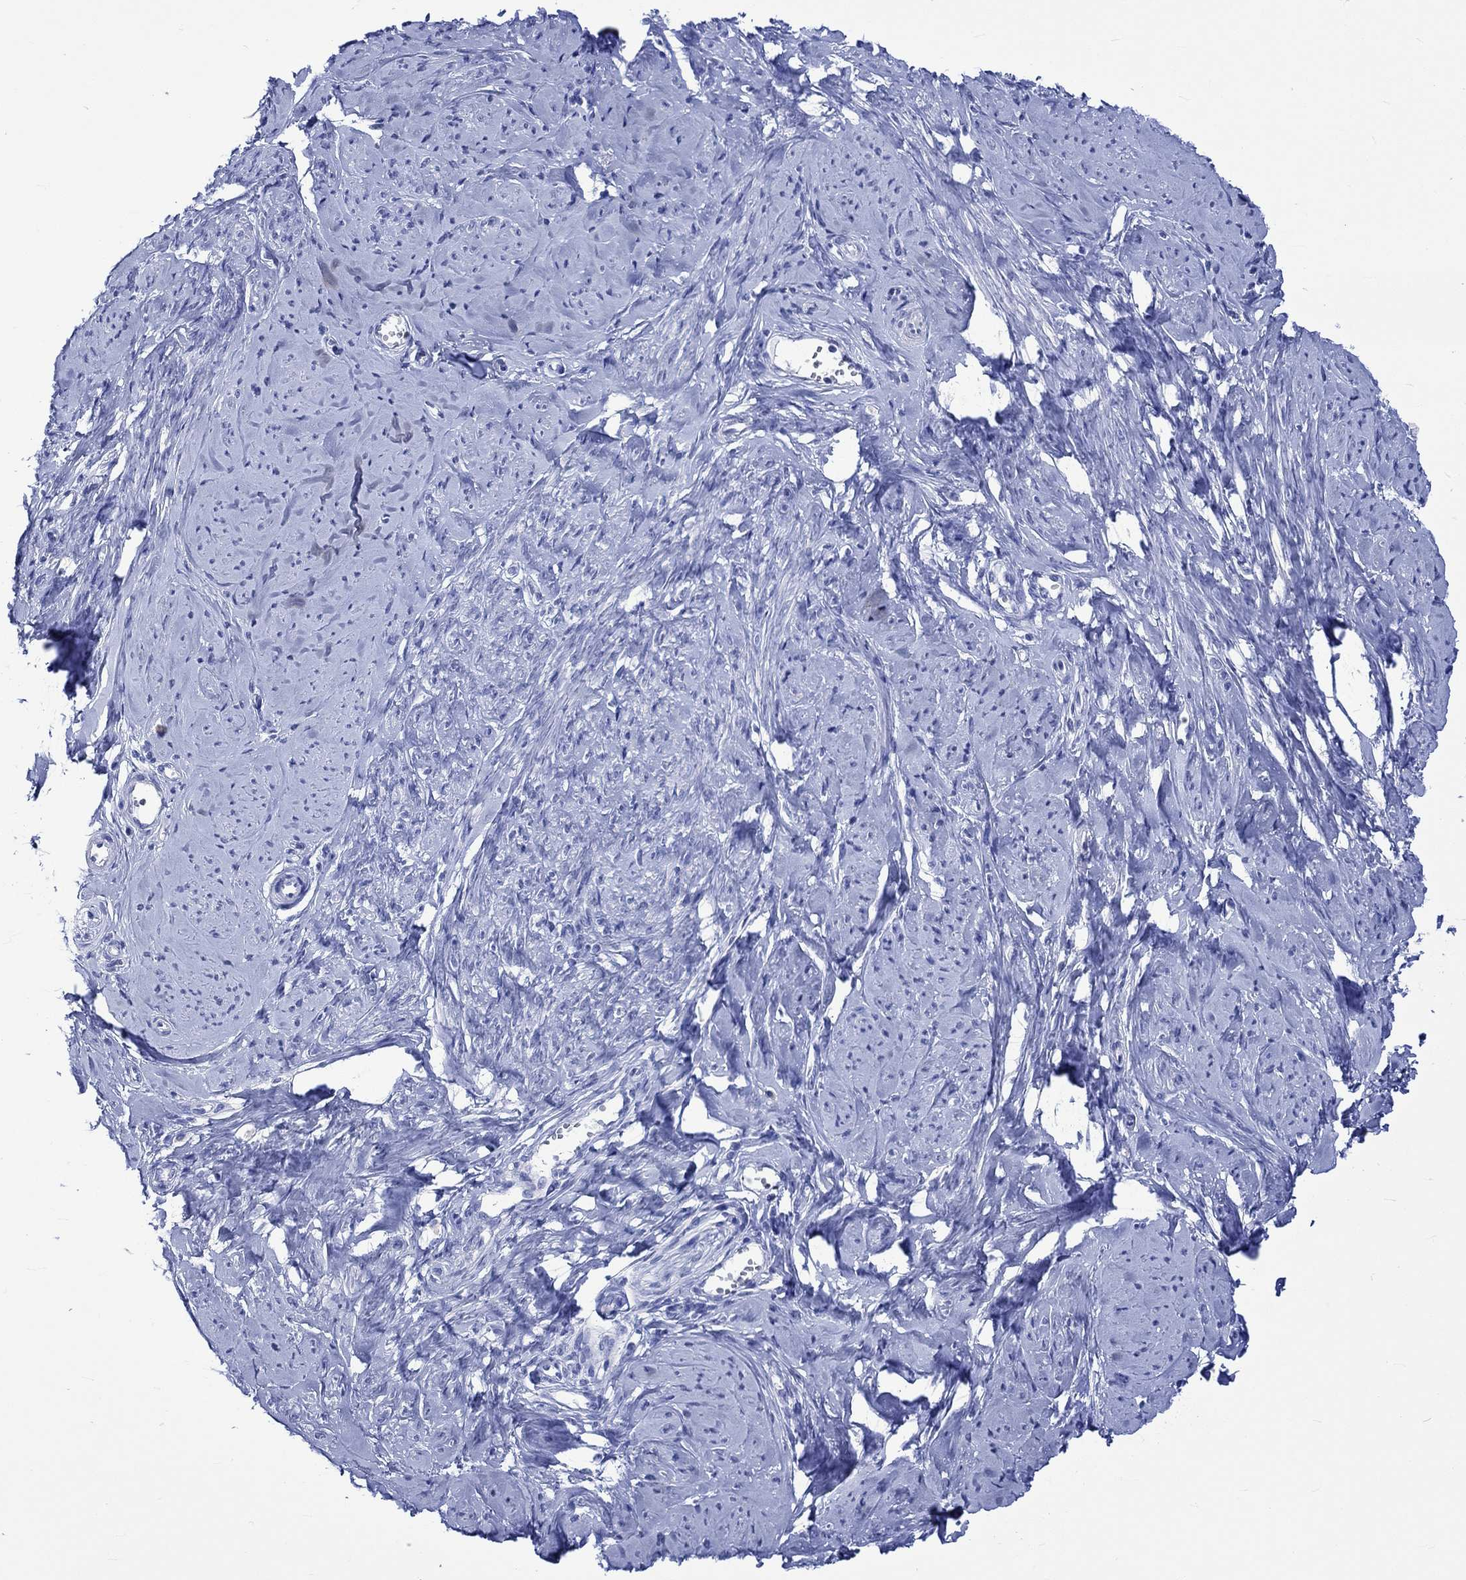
{"staining": {"intensity": "negative", "quantity": "none", "location": "none"}, "tissue": "smooth muscle", "cell_type": "Smooth muscle cells", "image_type": "normal", "snomed": [{"axis": "morphology", "description": "Normal tissue, NOS"}, {"axis": "topography", "description": "Smooth muscle"}], "caption": "This is an immunohistochemistry image of normal smooth muscle. There is no positivity in smooth muscle cells.", "gene": "KLHL33", "patient": {"sex": "female", "age": 48}}